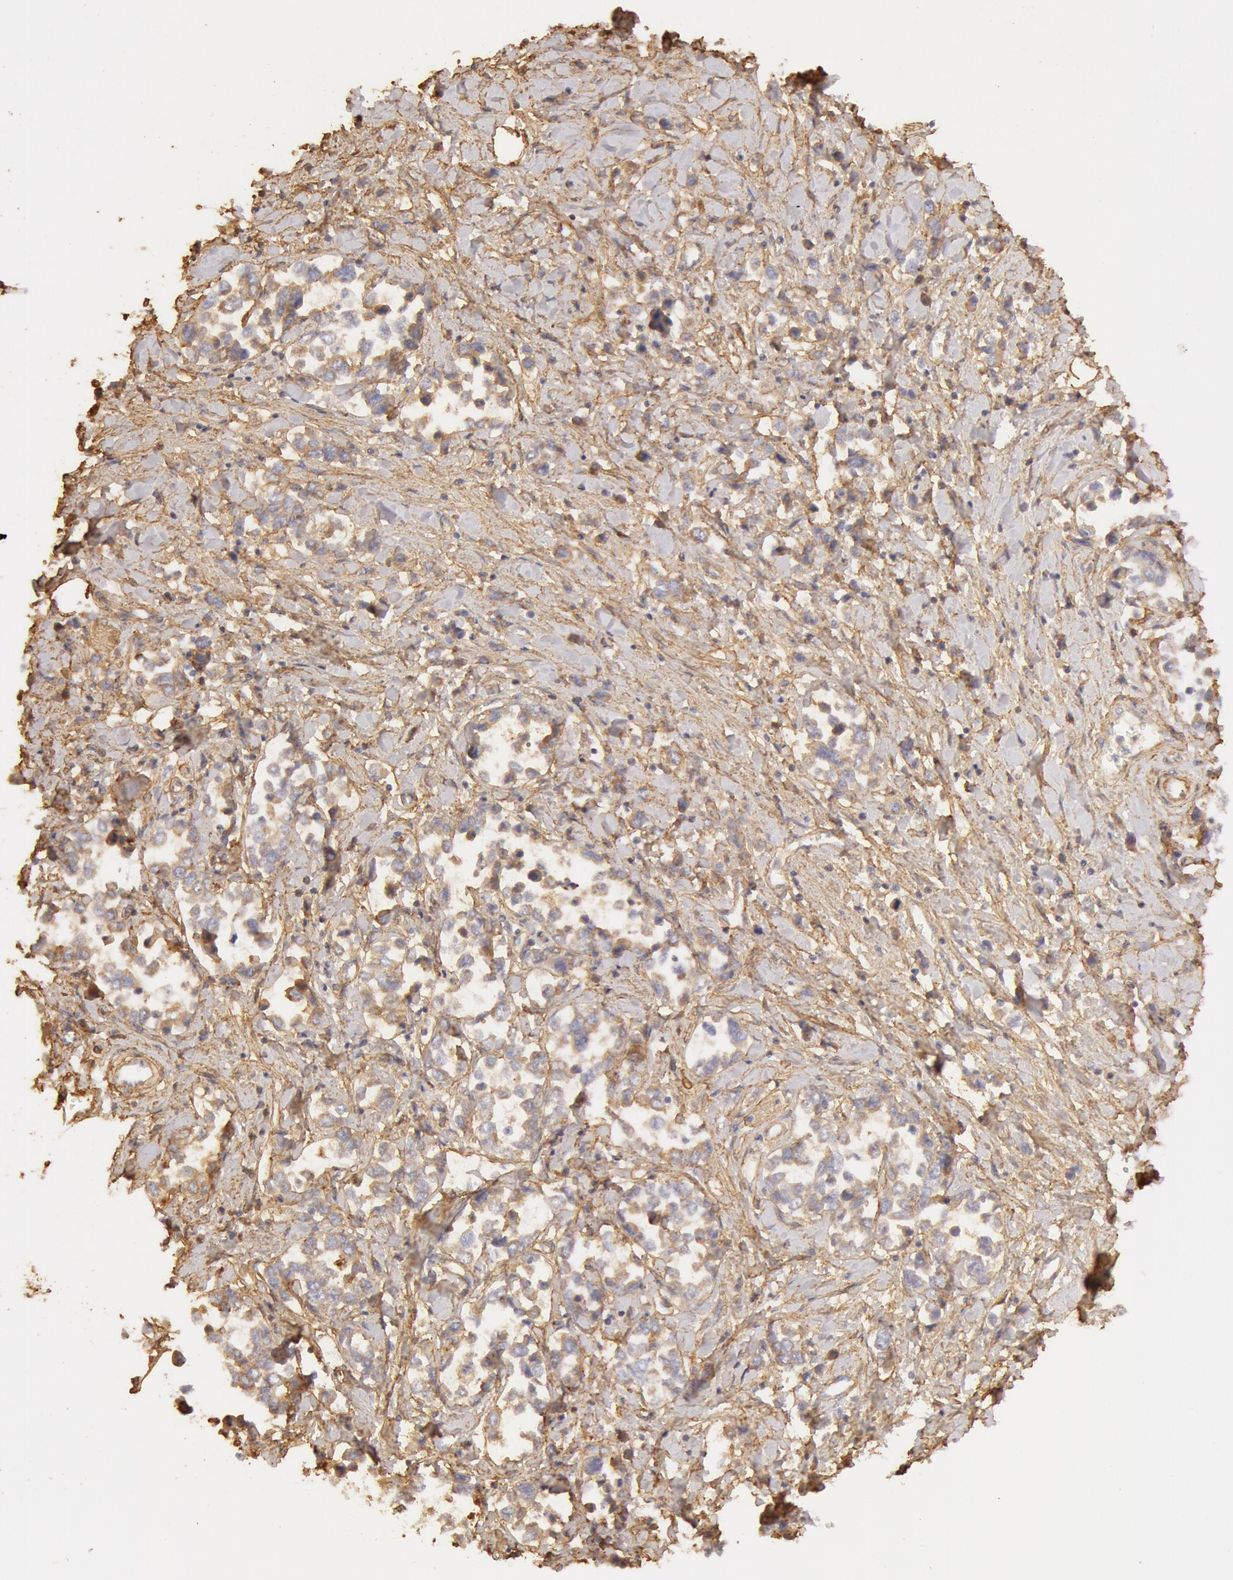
{"staining": {"intensity": "negative", "quantity": "none", "location": "none"}, "tissue": "stomach cancer", "cell_type": "Tumor cells", "image_type": "cancer", "snomed": [{"axis": "morphology", "description": "Adenocarcinoma, NOS"}, {"axis": "topography", "description": "Stomach, upper"}], "caption": "IHC of human stomach adenocarcinoma shows no expression in tumor cells.", "gene": "COL4A1", "patient": {"sex": "male", "age": 76}}